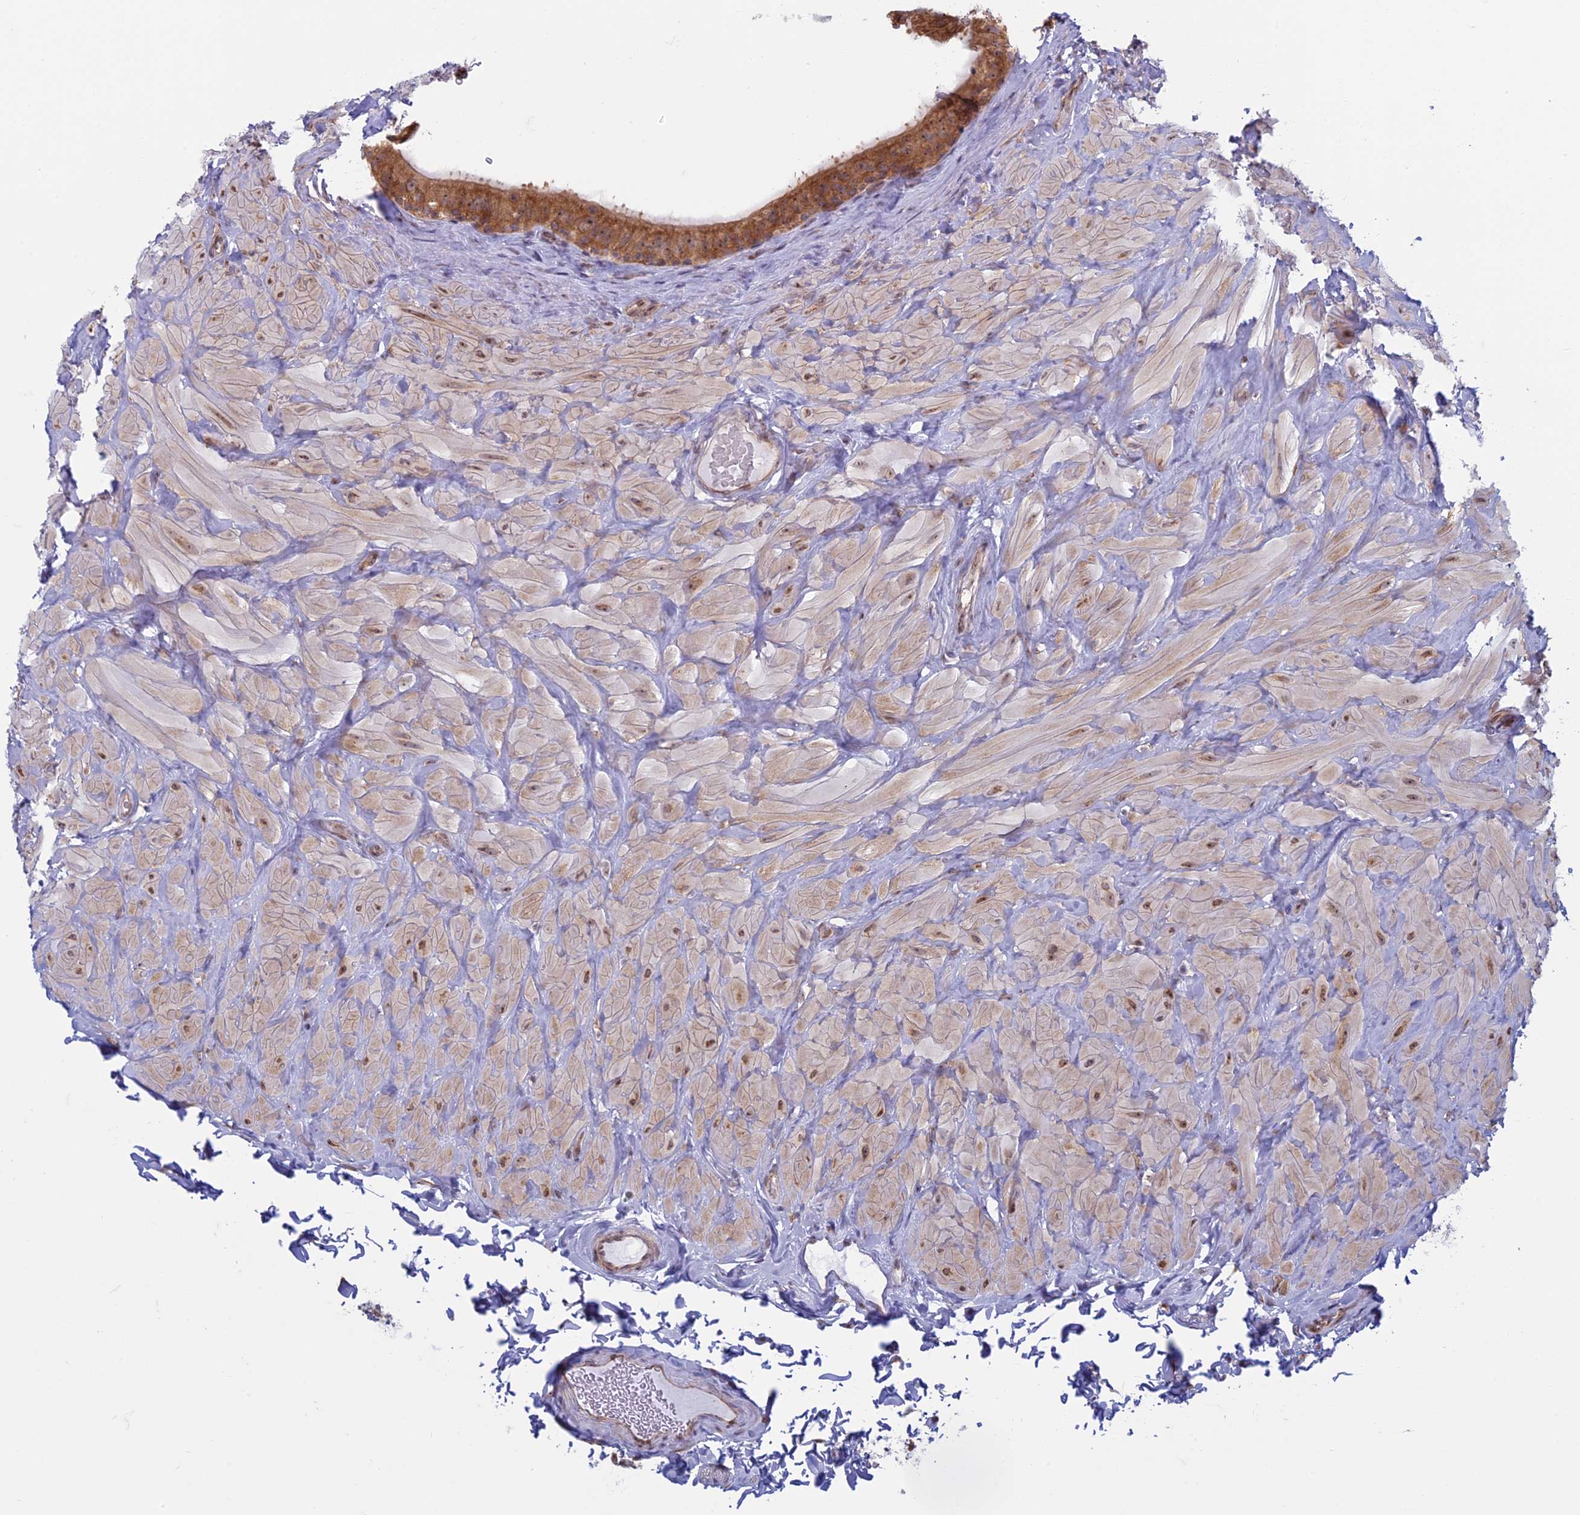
{"staining": {"intensity": "moderate", "quantity": ">75%", "location": "cytoplasmic/membranous"}, "tissue": "epididymis", "cell_type": "Glandular cells", "image_type": "normal", "snomed": [{"axis": "morphology", "description": "Normal tissue, NOS"}, {"axis": "topography", "description": "Soft tissue"}, {"axis": "topography", "description": "Vascular tissue"}, {"axis": "topography", "description": "Epididymis"}], "caption": "Brown immunohistochemical staining in normal human epididymis displays moderate cytoplasmic/membranous staining in approximately >75% of glandular cells.", "gene": "RPS19BP1", "patient": {"sex": "male", "age": 49}}